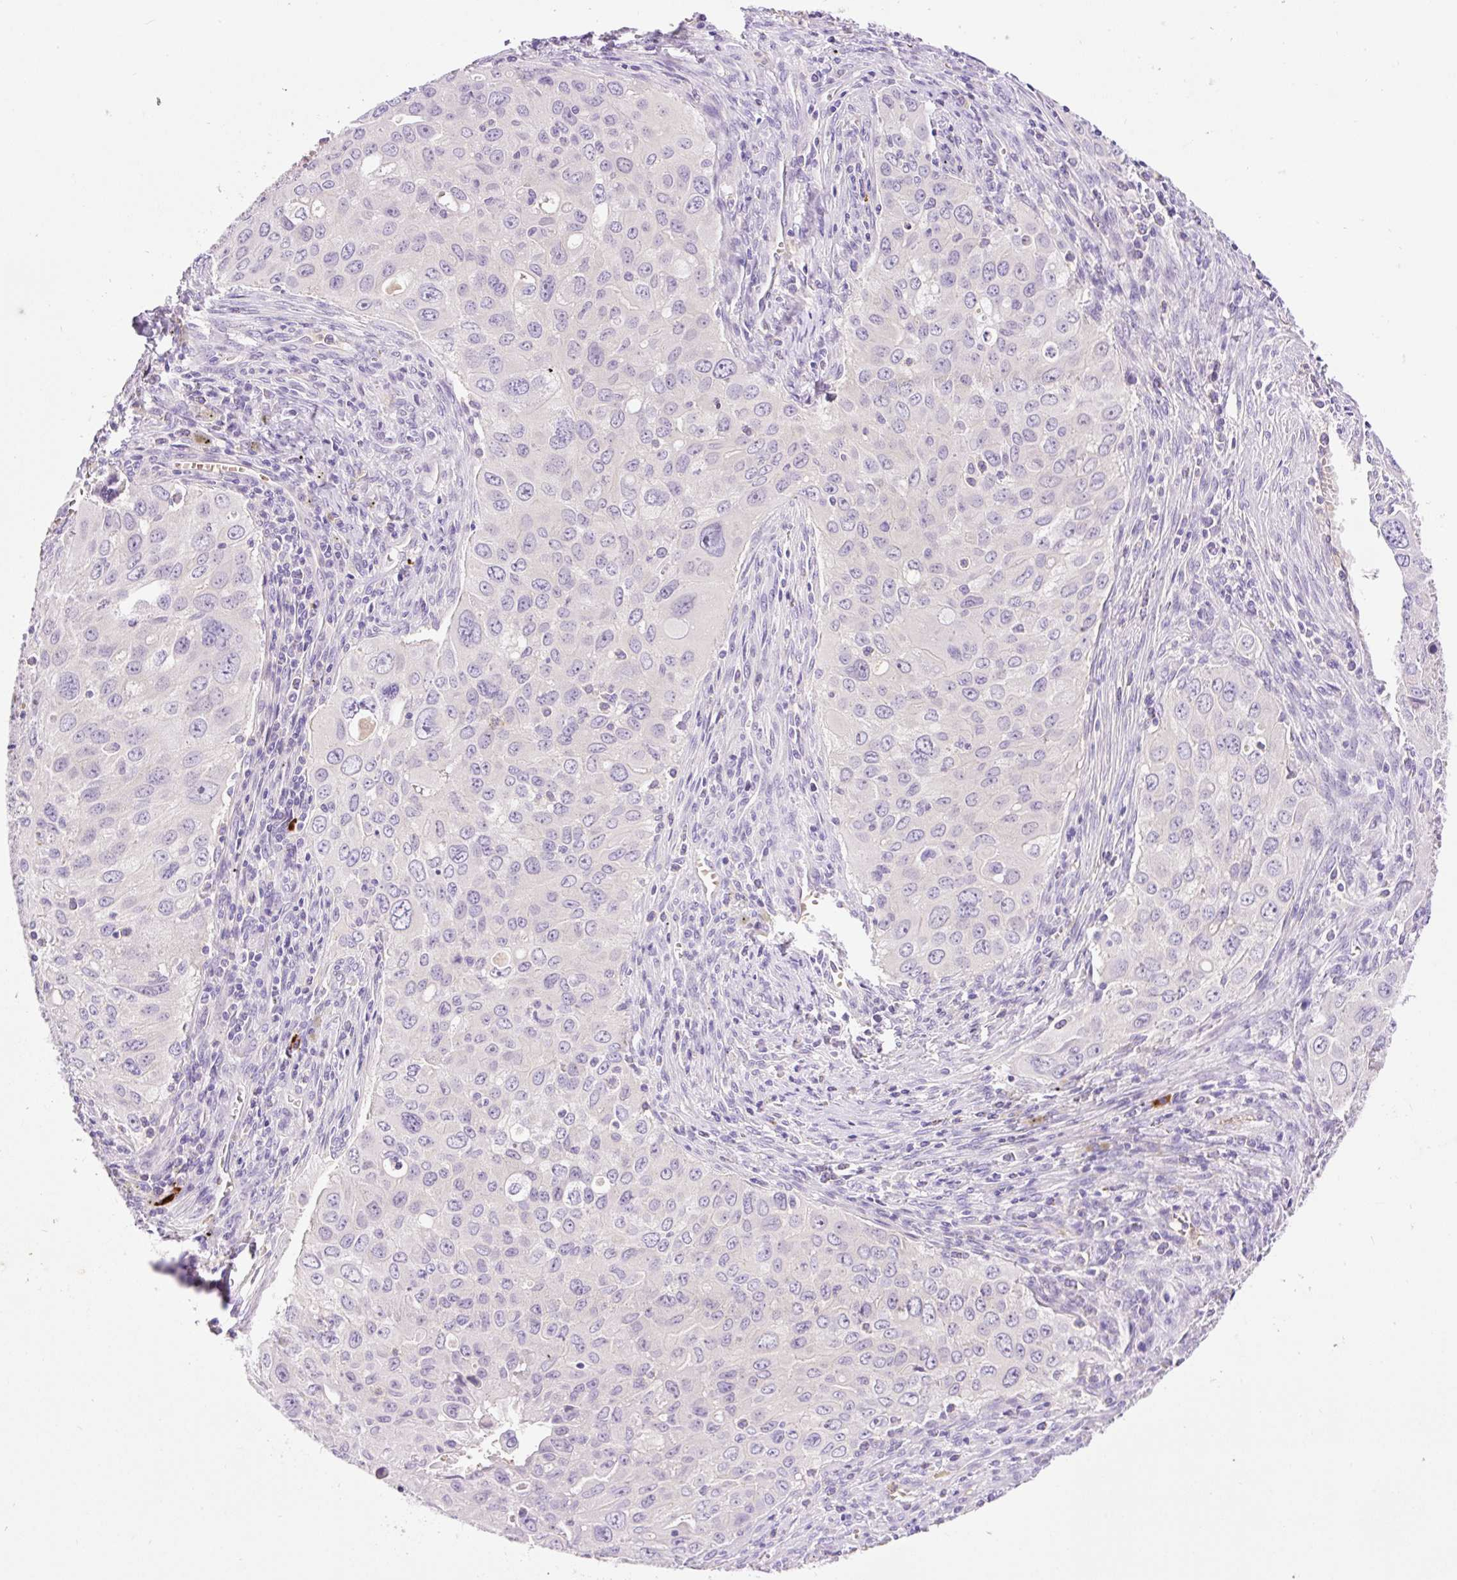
{"staining": {"intensity": "negative", "quantity": "none", "location": "none"}, "tissue": "lung cancer", "cell_type": "Tumor cells", "image_type": "cancer", "snomed": [{"axis": "morphology", "description": "Adenocarcinoma, NOS"}, {"axis": "morphology", "description": "Adenocarcinoma, metastatic, NOS"}, {"axis": "topography", "description": "Lymph node"}, {"axis": "topography", "description": "Lung"}], "caption": "Lung cancer was stained to show a protein in brown. There is no significant staining in tumor cells.", "gene": "LHFPL5", "patient": {"sex": "female", "age": 42}}